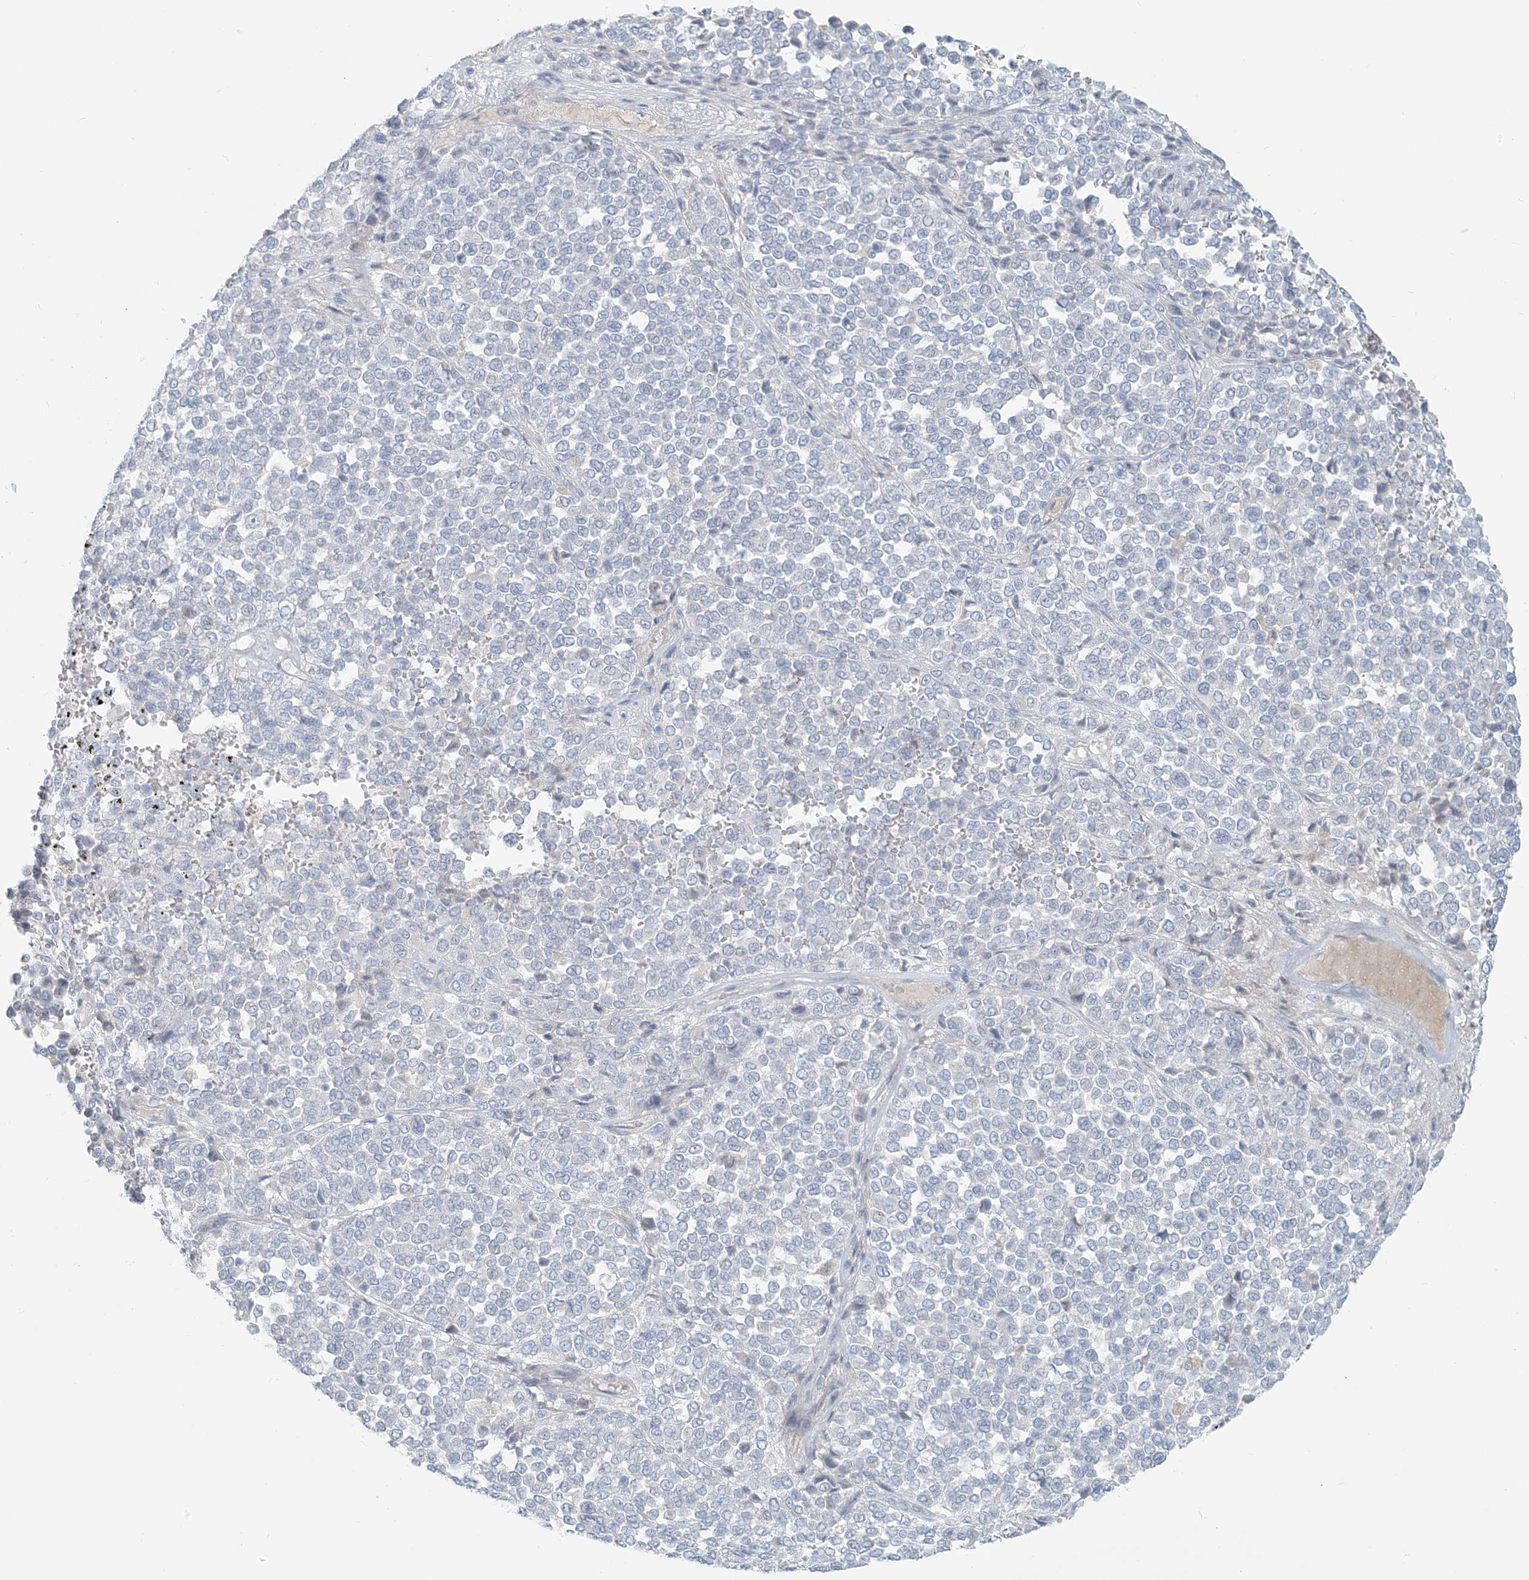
{"staining": {"intensity": "negative", "quantity": "none", "location": "none"}, "tissue": "melanoma", "cell_type": "Tumor cells", "image_type": "cancer", "snomed": [{"axis": "morphology", "description": "Malignant melanoma, Metastatic site"}, {"axis": "topography", "description": "Pancreas"}], "caption": "High magnification brightfield microscopy of malignant melanoma (metastatic site) stained with DAB (brown) and counterstained with hematoxylin (blue): tumor cells show no significant expression.", "gene": "SCML1", "patient": {"sex": "female", "age": 30}}